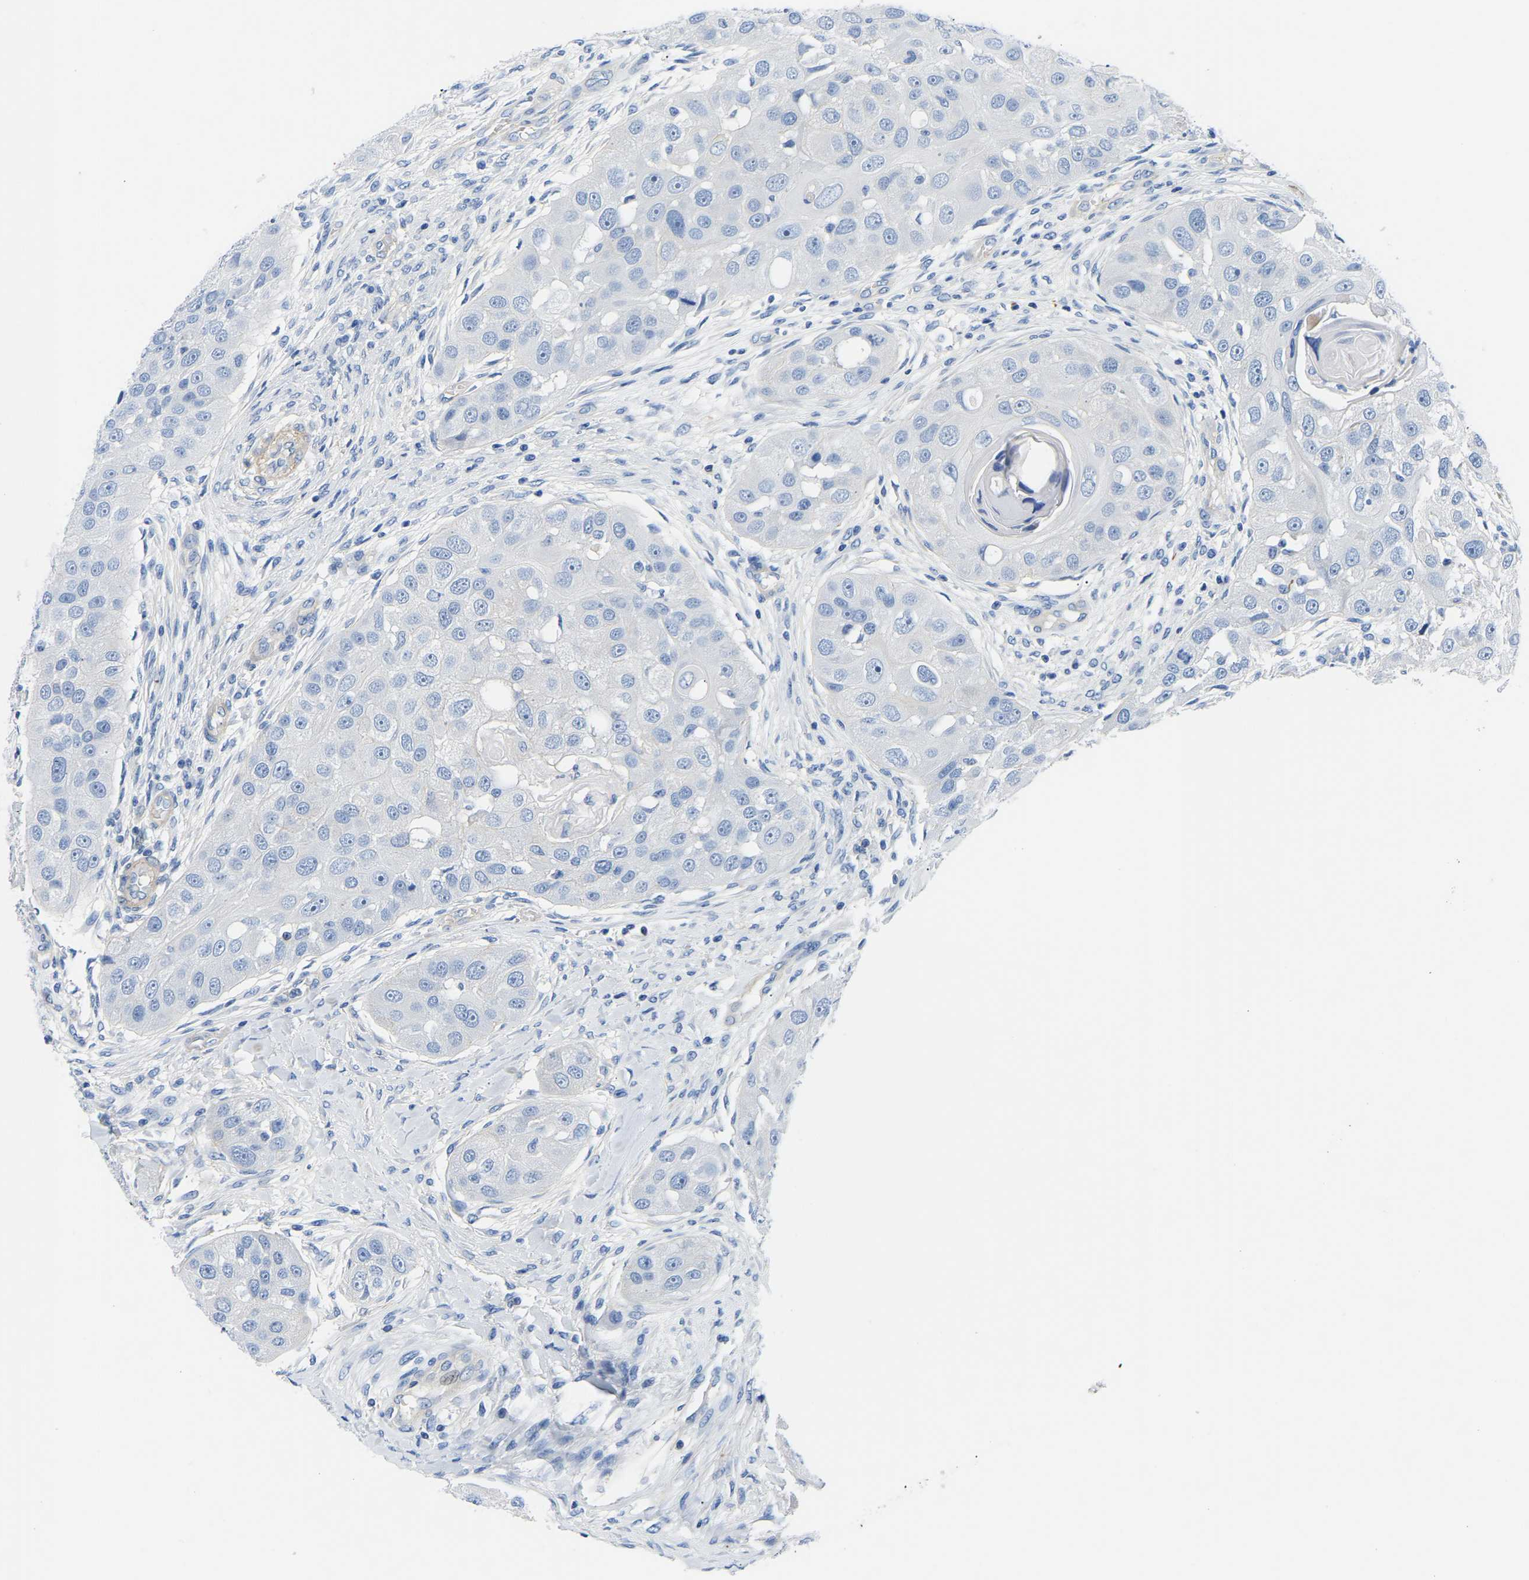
{"staining": {"intensity": "negative", "quantity": "none", "location": "none"}, "tissue": "head and neck cancer", "cell_type": "Tumor cells", "image_type": "cancer", "snomed": [{"axis": "morphology", "description": "Normal tissue, NOS"}, {"axis": "morphology", "description": "Squamous cell carcinoma, NOS"}, {"axis": "topography", "description": "Skeletal muscle"}, {"axis": "topography", "description": "Head-Neck"}], "caption": "Squamous cell carcinoma (head and neck) was stained to show a protein in brown. There is no significant staining in tumor cells.", "gene": "UPK3A", "patient": {"sex": "male", "age": 51}}